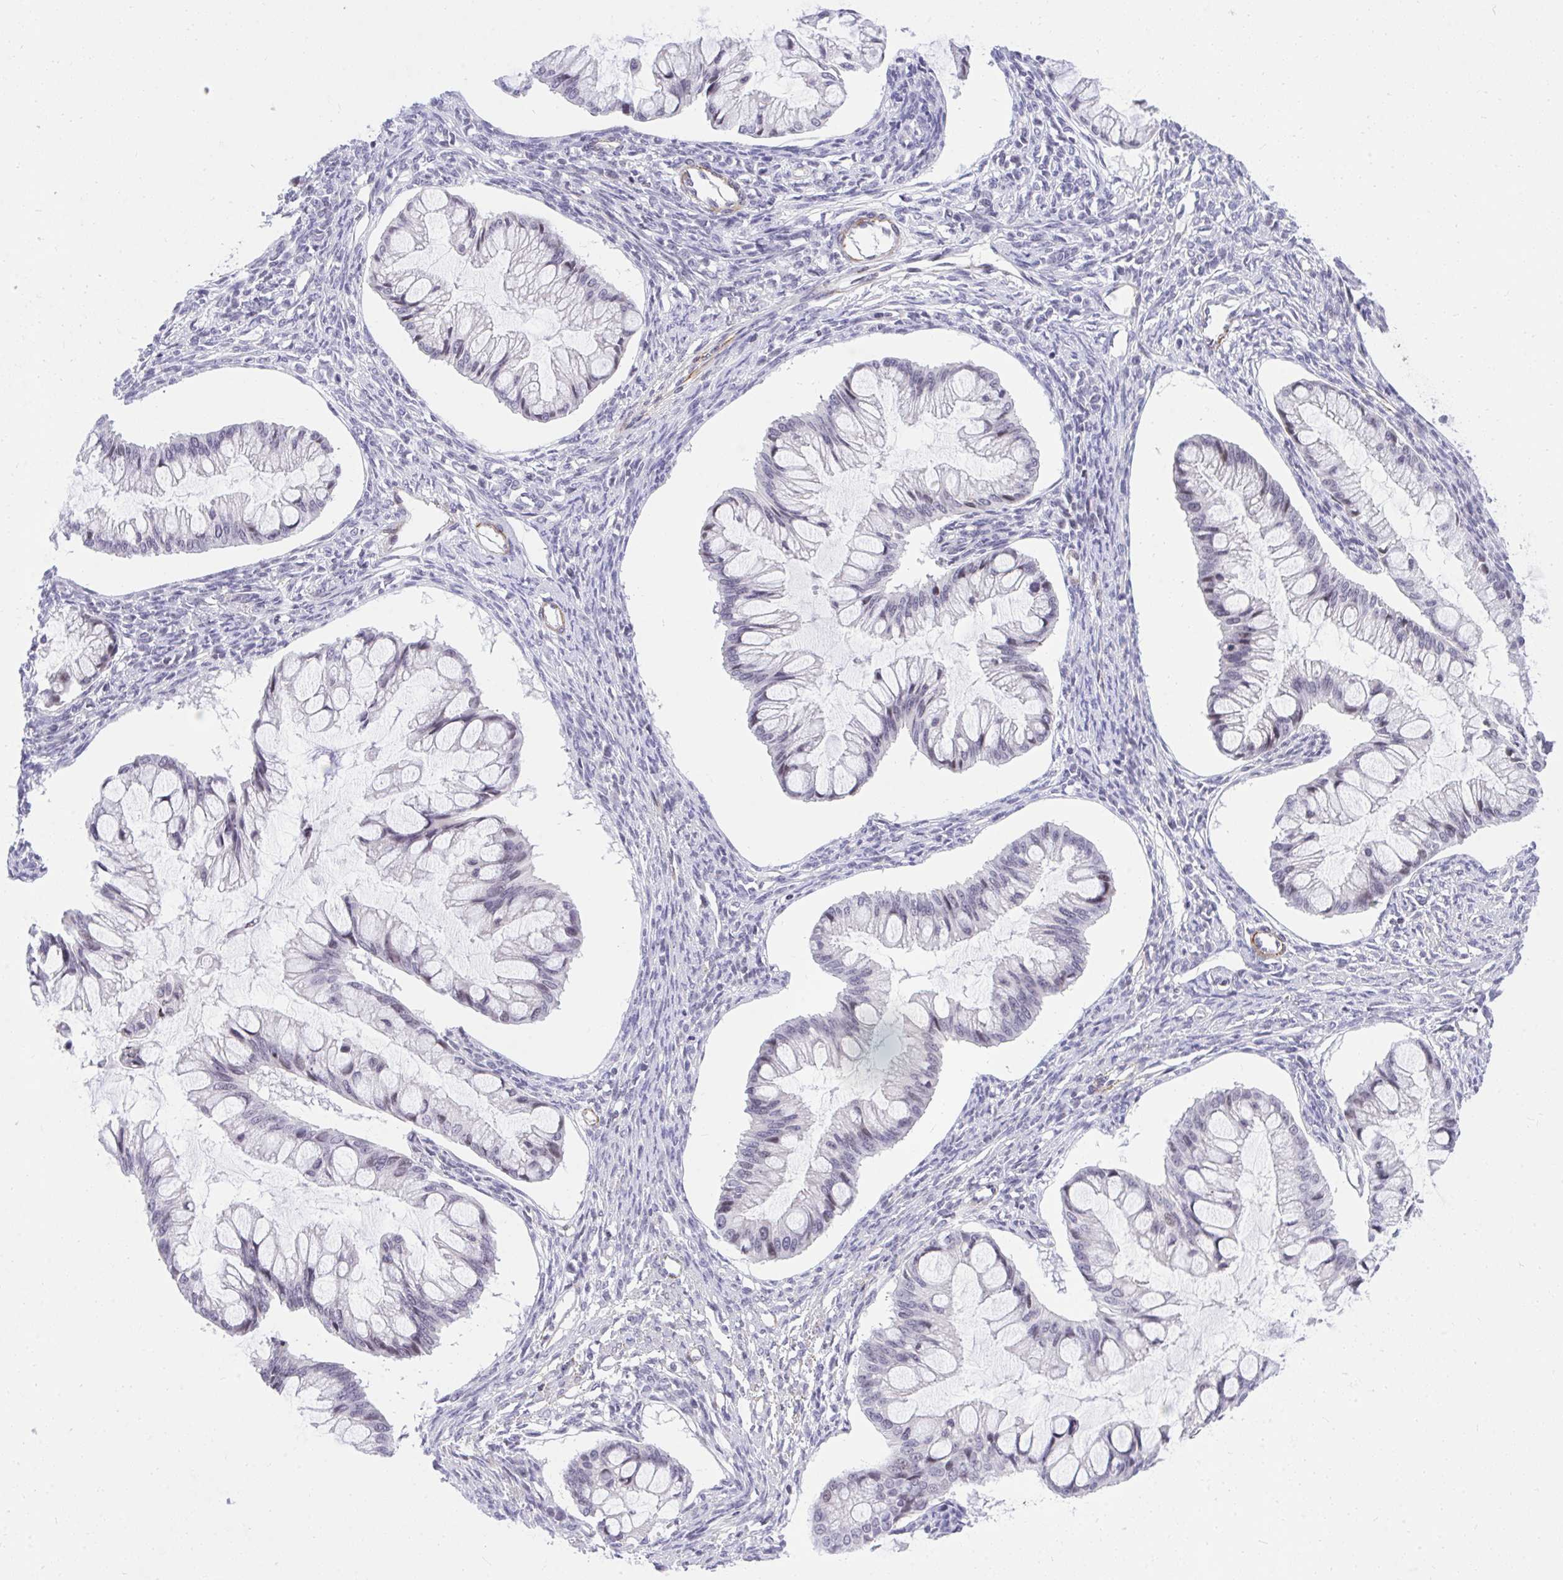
{"staining": {"intensity": "negative", "quantity": "none", "location": "none"}, "tissue": "ovarian cancer", "cell_type": "Tumor cells", "image_type": "cancer", "snomed": [{"axis": "morphology", "description": "Cystadenocarcinoma, mucinous, NOS"}, {"axis": "topography", "description": "Ovary"}], "caption": "Immunohistochemistry photomicrograph of human ovarian mucinous cystadenocarcinoma stained for a protein (brown), which shows no positivity in tumor cells.", "gene": "KCNN4", "patient": {"sex": "female", "age": 73}}